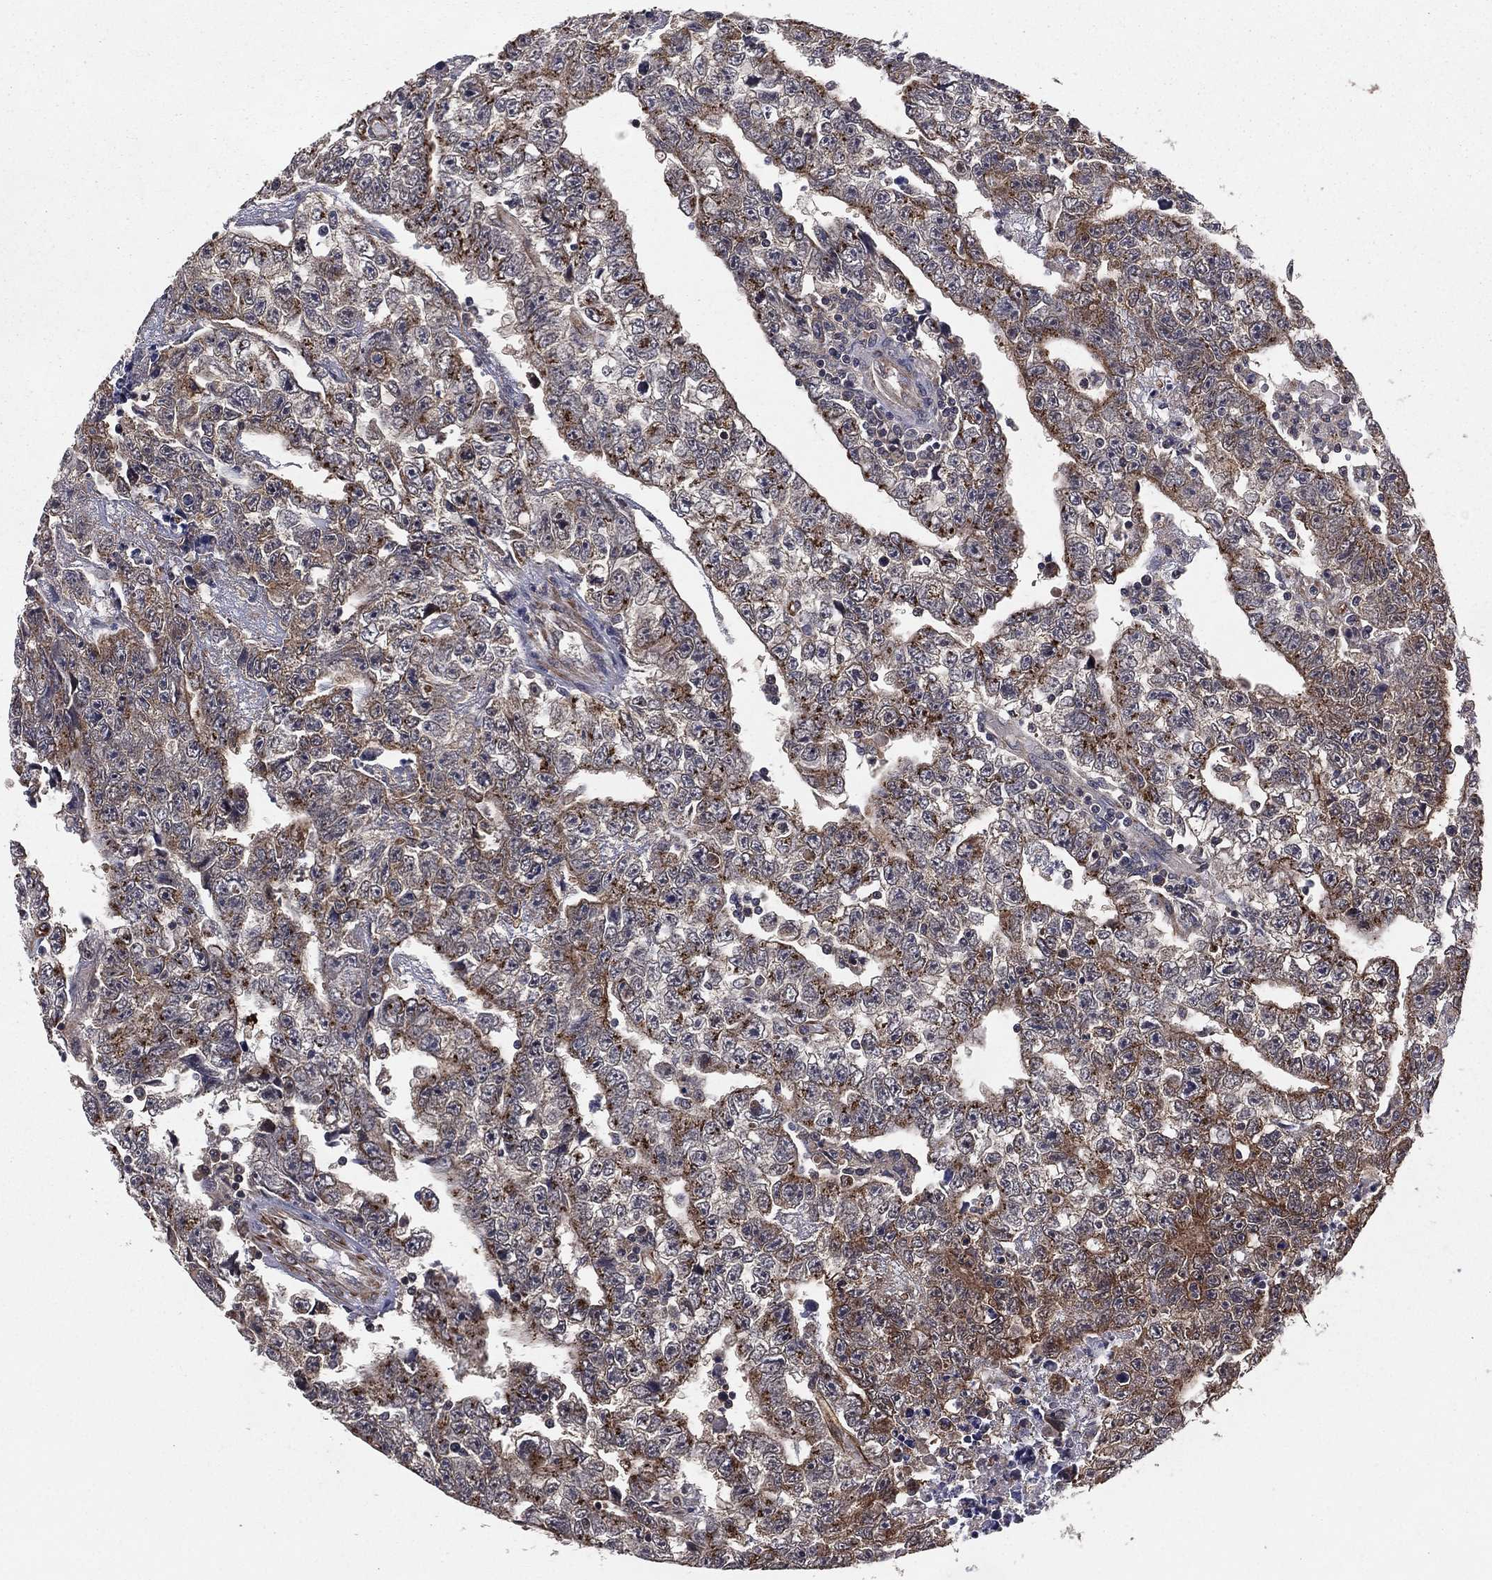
{"staining": {"intensity": "moderate", "quantity": "<25%", "location": "cytoplasmic/membranous"}, "tissue": "testis cancer", "cell_type": "Tumor cells", "image_type": "cancer", "snomed": [{"axis": "morphology", "description": "Carcinoma, Embryonal, NOS"}, {"axis": "topography", "description": "Testis"}], "caption": "Tumor cells show low levels of moderate cytoplasmic/membranous staining in about <25% of cells in human testis embryonal carcinoma. Nuclei are stained in blue.", "gene": "CERT1", "patient": {"sex": "male", "age": 25}}